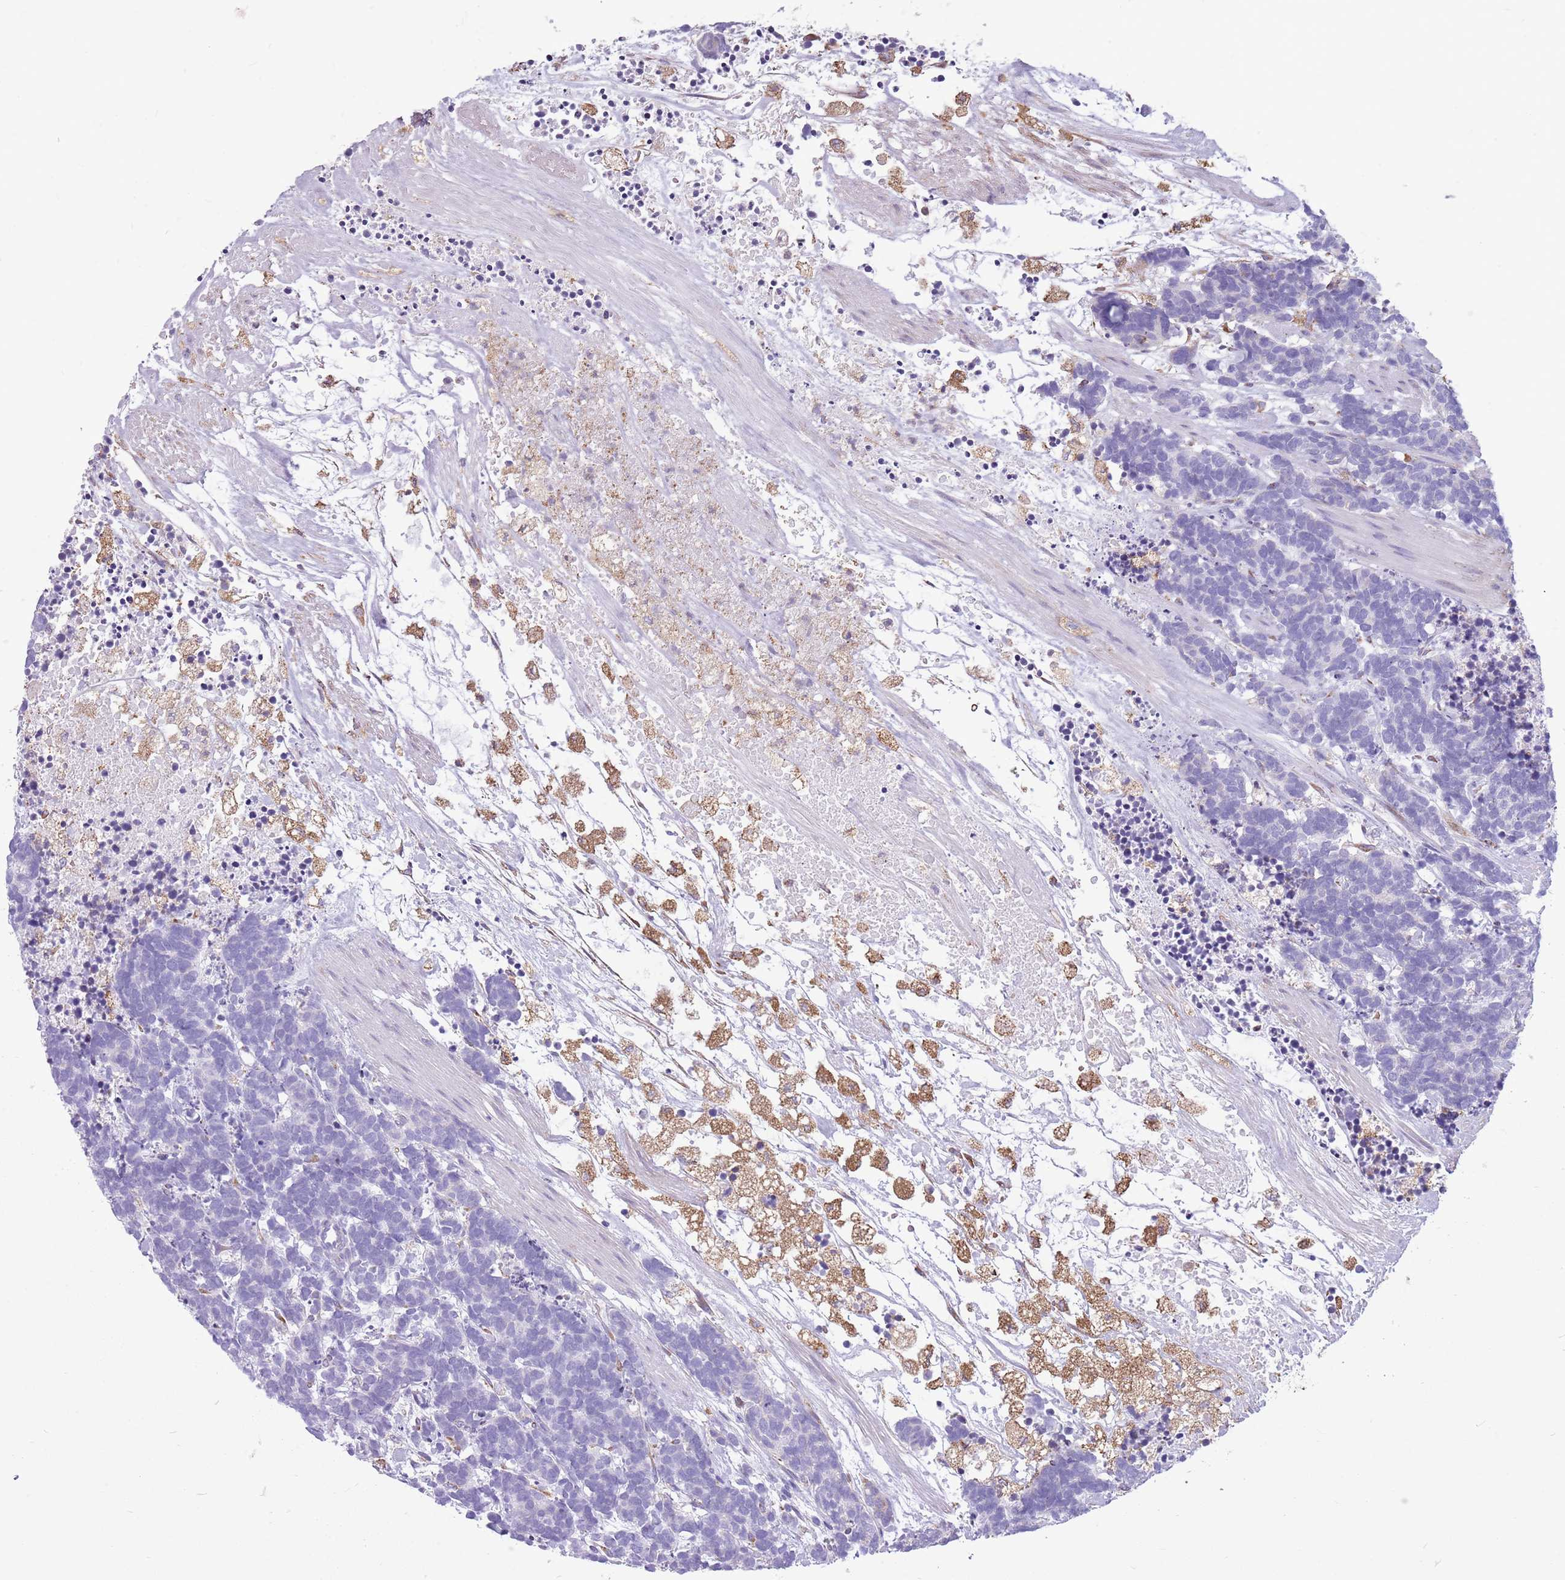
{"staining": {"intensity": "negative", "quantity": "none", "location": "none"}, "tissue": "carcinoid", "cell_type": "Tumor cells", "image_type": "cancer", "snomed": [{"axis": "morphology", "description": "Carcinoma, NOS"}, {"axis": "morphology", "description": "Carcinoid, malignant, NOS"}, {"axis": "topography", "description": "Prostate"}], "caption": "Carcinoid stained for a protein using immunohistochemistry shows no staining tumor cells.", "gene": "KCTD19", "patient": {"sex": "male", "age": 57}}